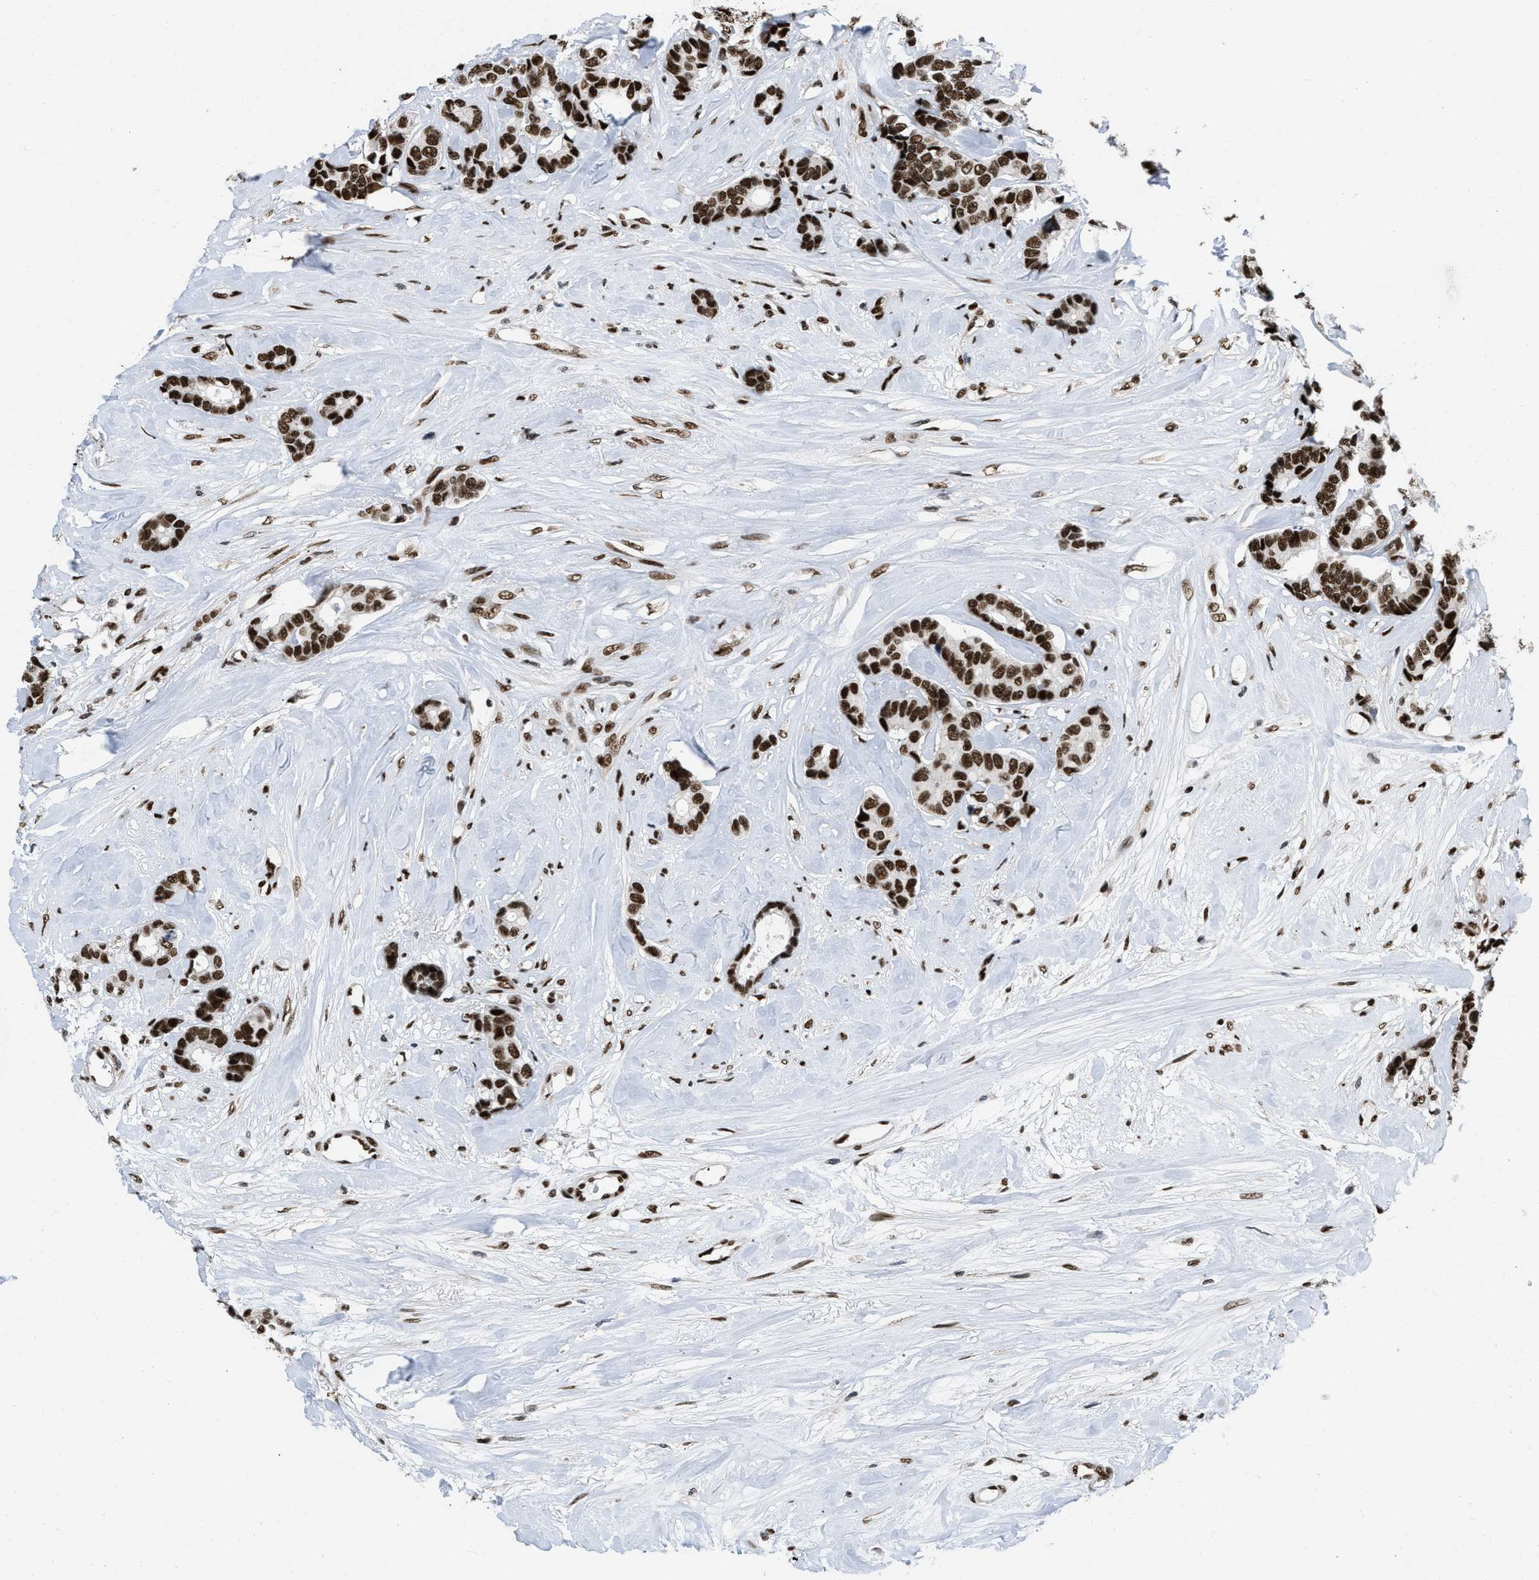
{"staining": {"intensity": "strong", "quantity": ">75%", "location": "nuclear"}, "tissue": "breast cancer", "cell_type": "Tumor cells", "image_type": "cancer", "snomed": [{"axis": "morphology", "description": "Duct carcinoma"}, {"axis": "topography", "description": "Breast"}], "caption": "Tumor cells reveal high levels of strong nuclear staining in approximately >75% of cells in human invasive ductal carcinoma (breast).", "gene": "CREB1", "patient": {"sex": "female", "age": 87}}